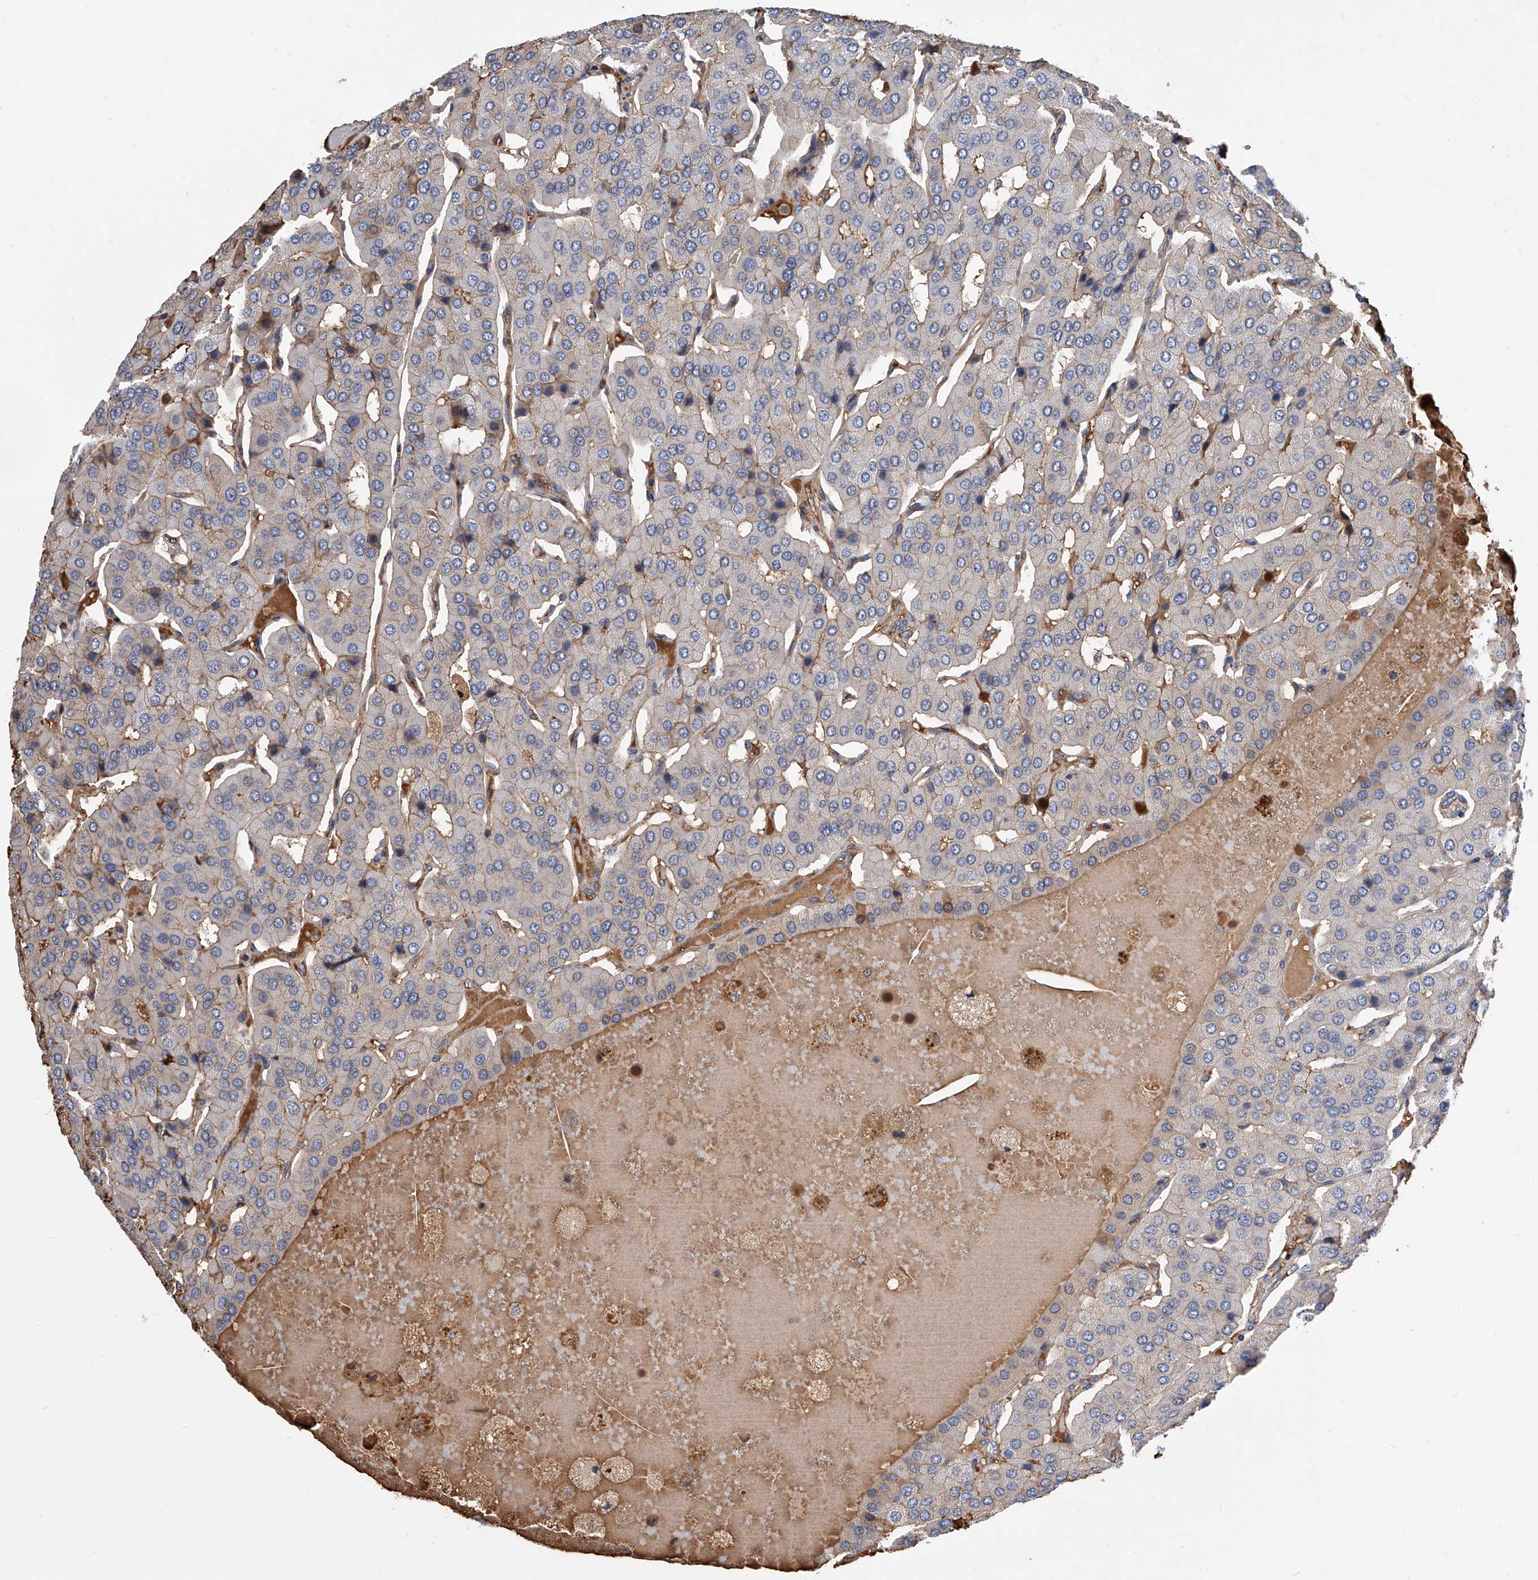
{"staining": {"intensity": "weak", "quantity": "25%-75%", "location": "cytoplasmic/membranous"}, "tissue": "parathyroid gland", "cell_type": "Glandular cells", "image_type": "normal", "snomed": [{"axis": "morphology", "description": "Normal tissue, NOS"}, {"axis": "morphology", "description": "Adenoma, NOS"}, {"axis": "topography", "description": "Parathyroid gland"}], "caption": "This photomicrograph exhibits immunohistochemistry (IHC) staining of benign human parathyroid gland, with low weak cytoplasmic/membranous positivity in about 25%-75% of glandular cells.", "gene": "ZNF25", "patient": {"sex": "female", "age": 86}}